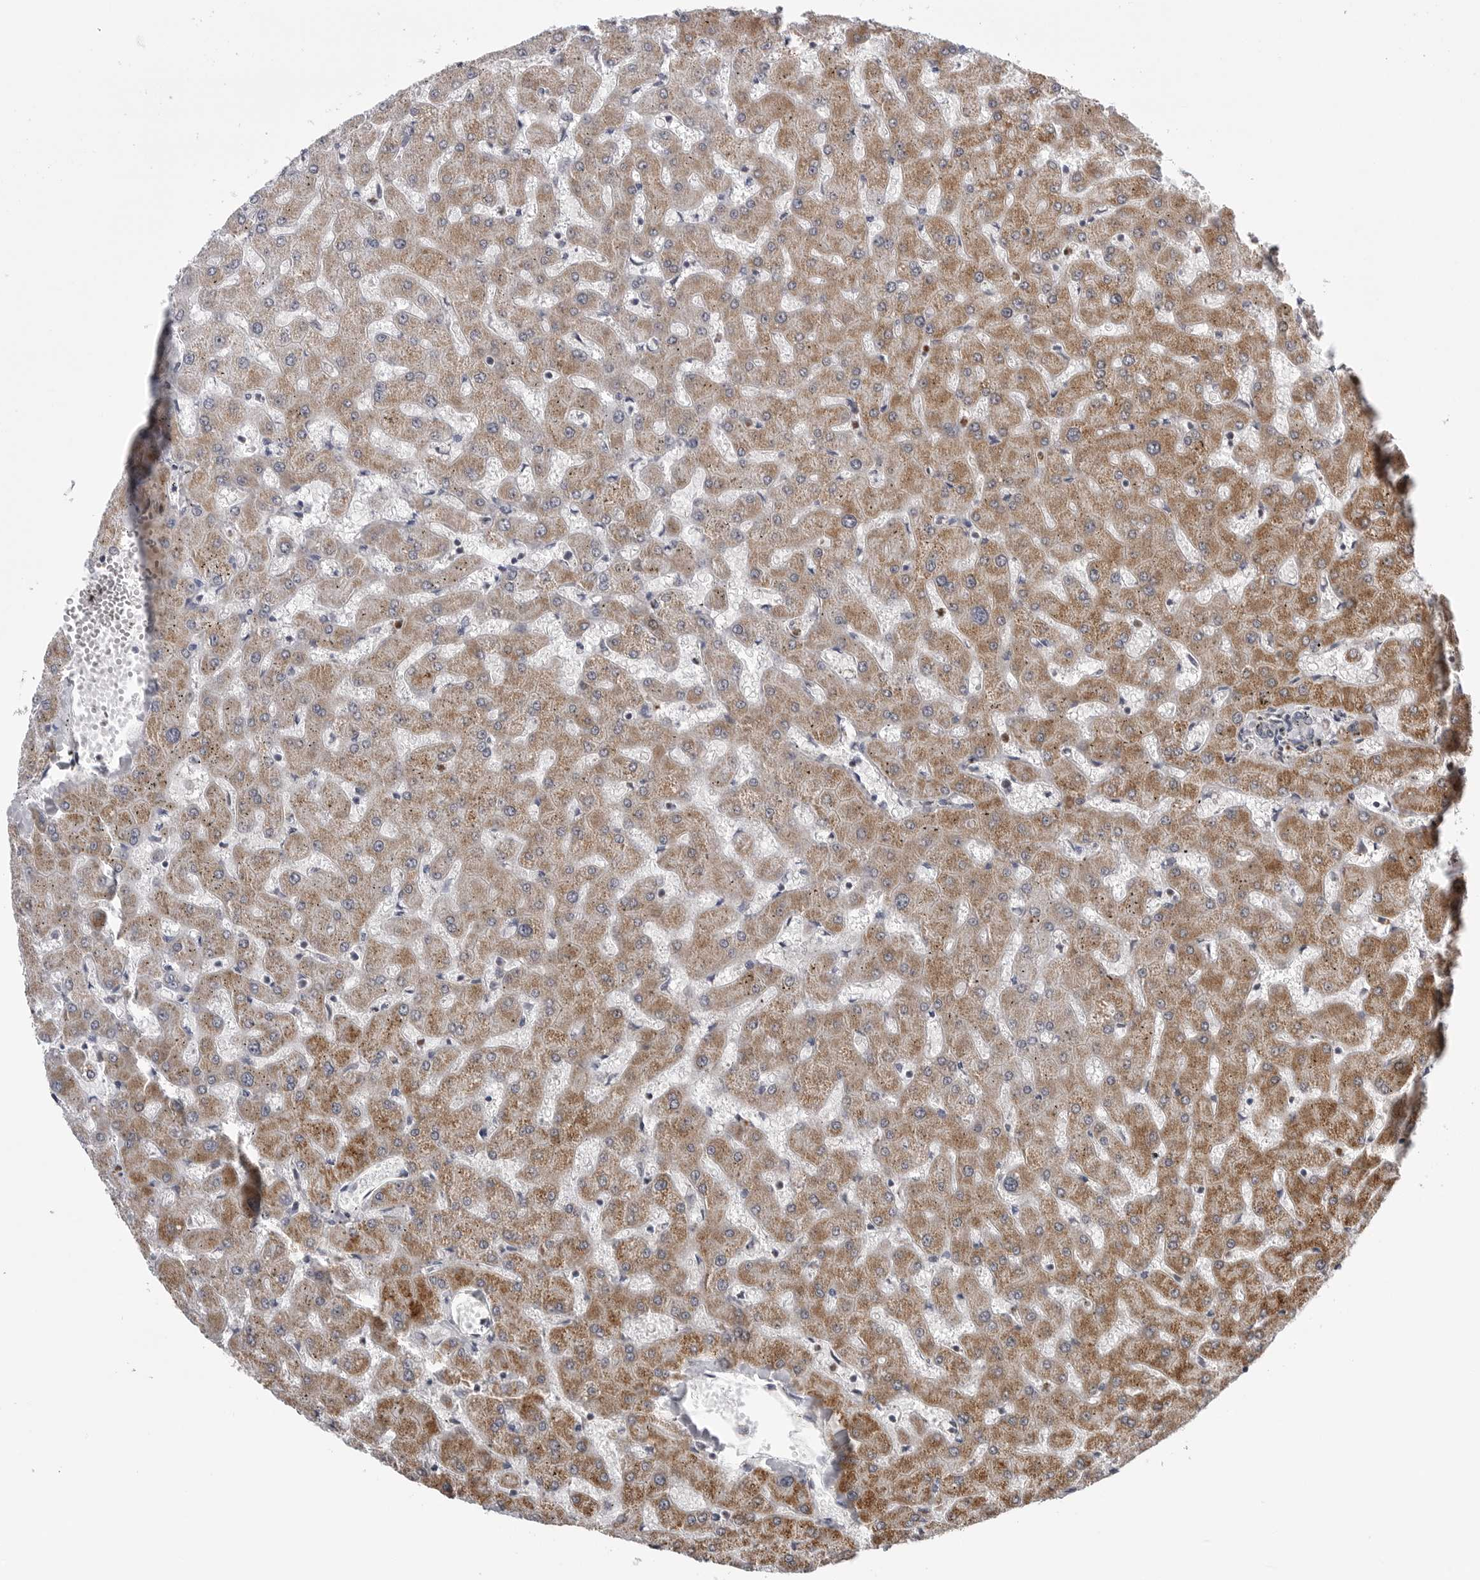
{"staining": {"intensity": "negative", "quantity": "none", "location": "none"}, "tissue": "liver", "cell_type": "Cholangiocytes", "image_type": "normal", "snomed": [{"axis": "morphology", "description": "Normal tissue, NOS"}, {"axis": "topography", "description": "Liver"}], "caption": "High magnification brightfield microscopy of normal liver stained with DAB (3,3'-diaminobenzidine) (brown) and counterstained with hematoxylin (blue): cholangiocytes show no significant staining. The staining was performed using DAB to visualize the protein expression in brown, while the nuclei were stained in blue with hematoxylin (Magnification: 20x).", "gene": "CDK20", "patient": {"sex": "female", "age": 63}}